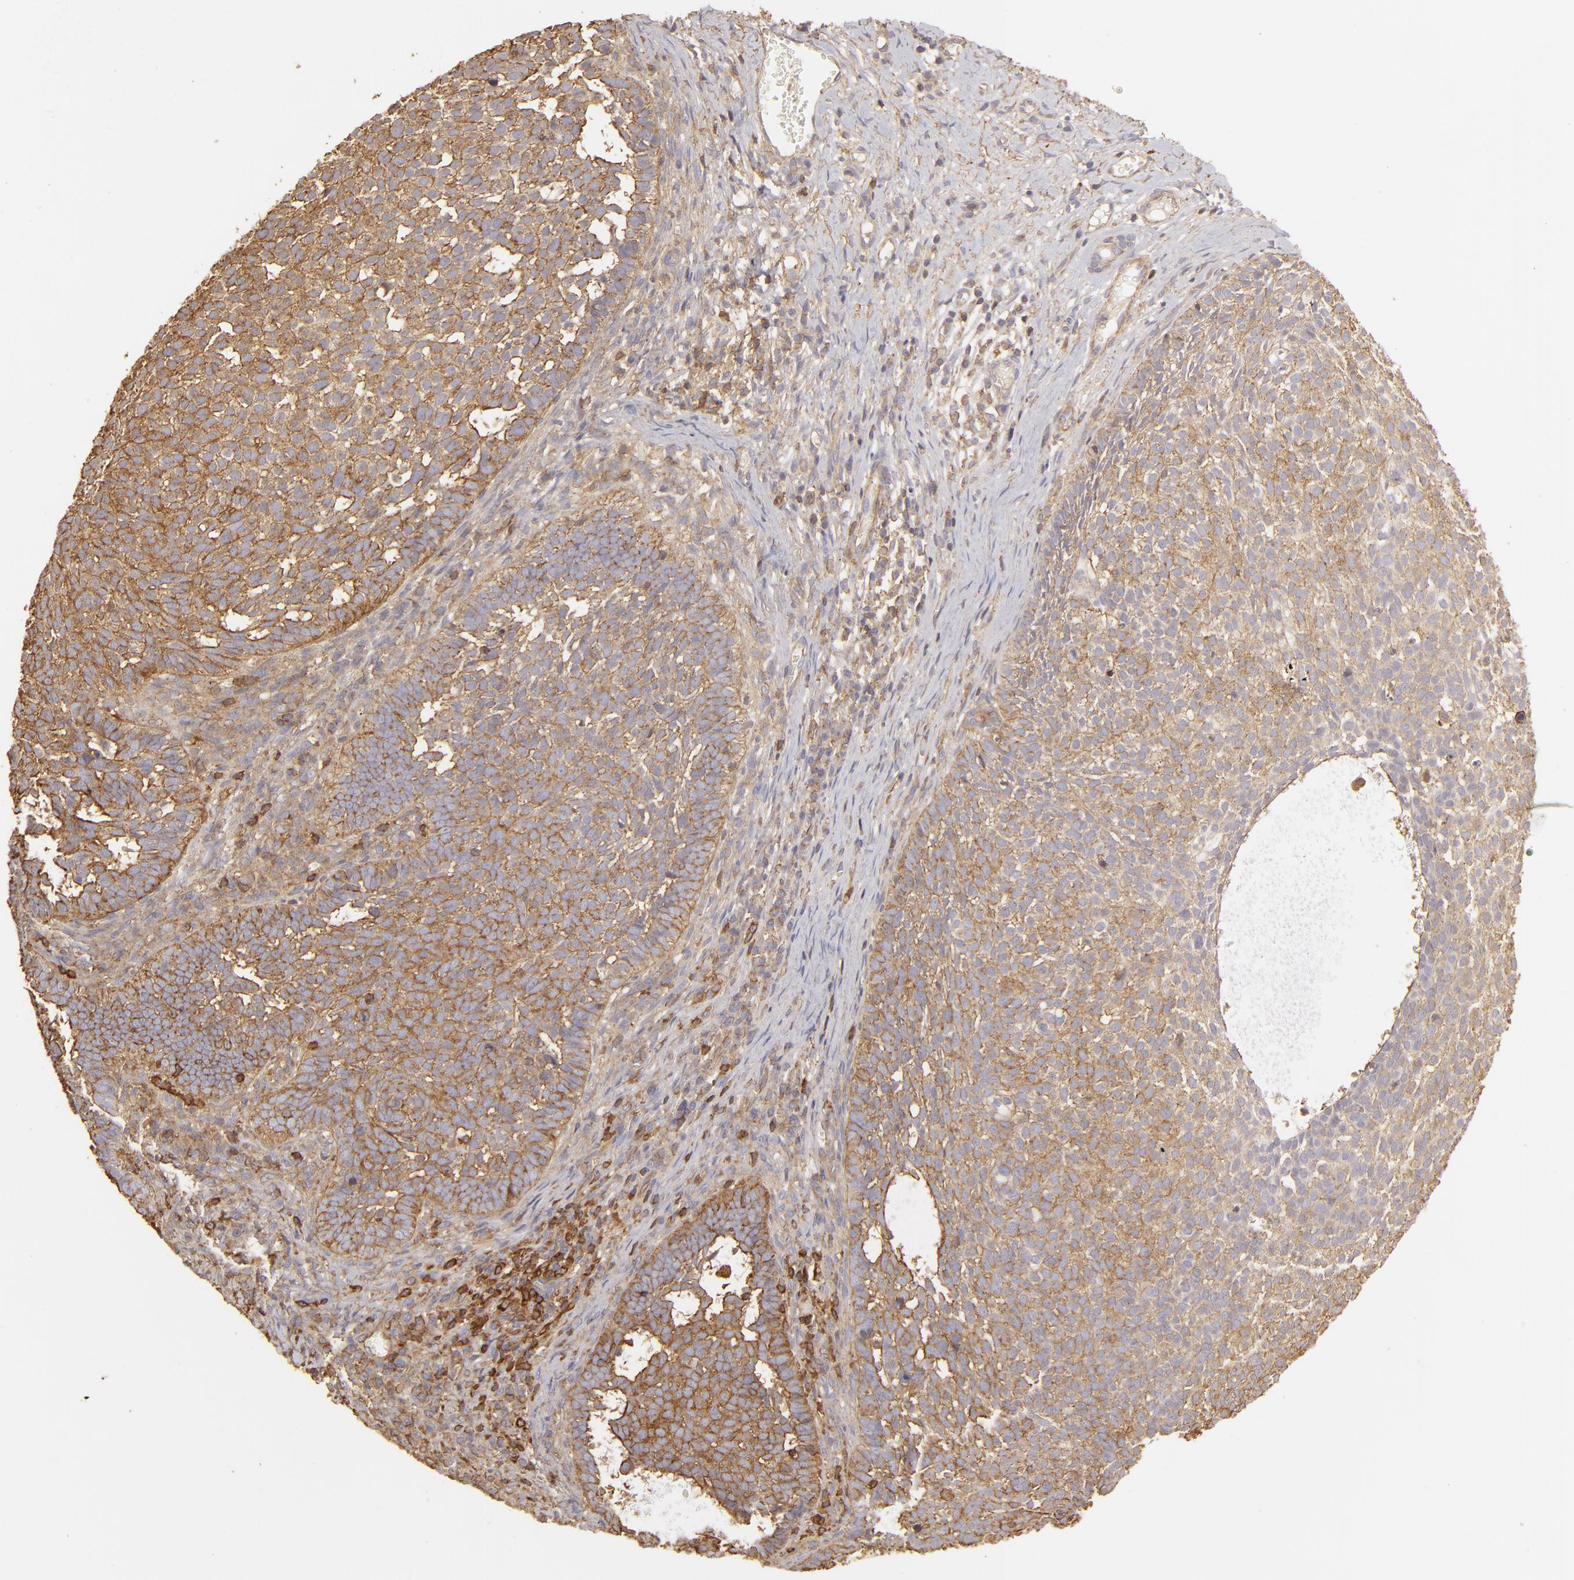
{"staining": {"intensity": "moderate", "quantity": ">75%", "location": "cytoplasmic/membranous"}, "tissue": "skin cancer", "cell_type": "Tumor cells", "image_type": "cancer", "snomed": [{"axis": "morphology", "description": "Basal cell carcinoma"}, {"axis": "topography", "description": "Skin"}], "caption": "Brown immunohistochemical staining in skin cancer (basal cell carcinoma) demonstrates moderate cytoplasmic/membranous staining in approximately >75% of tumor cells.", "gene": "ACTB", "patient": {"sex": "male", "age": 63}}